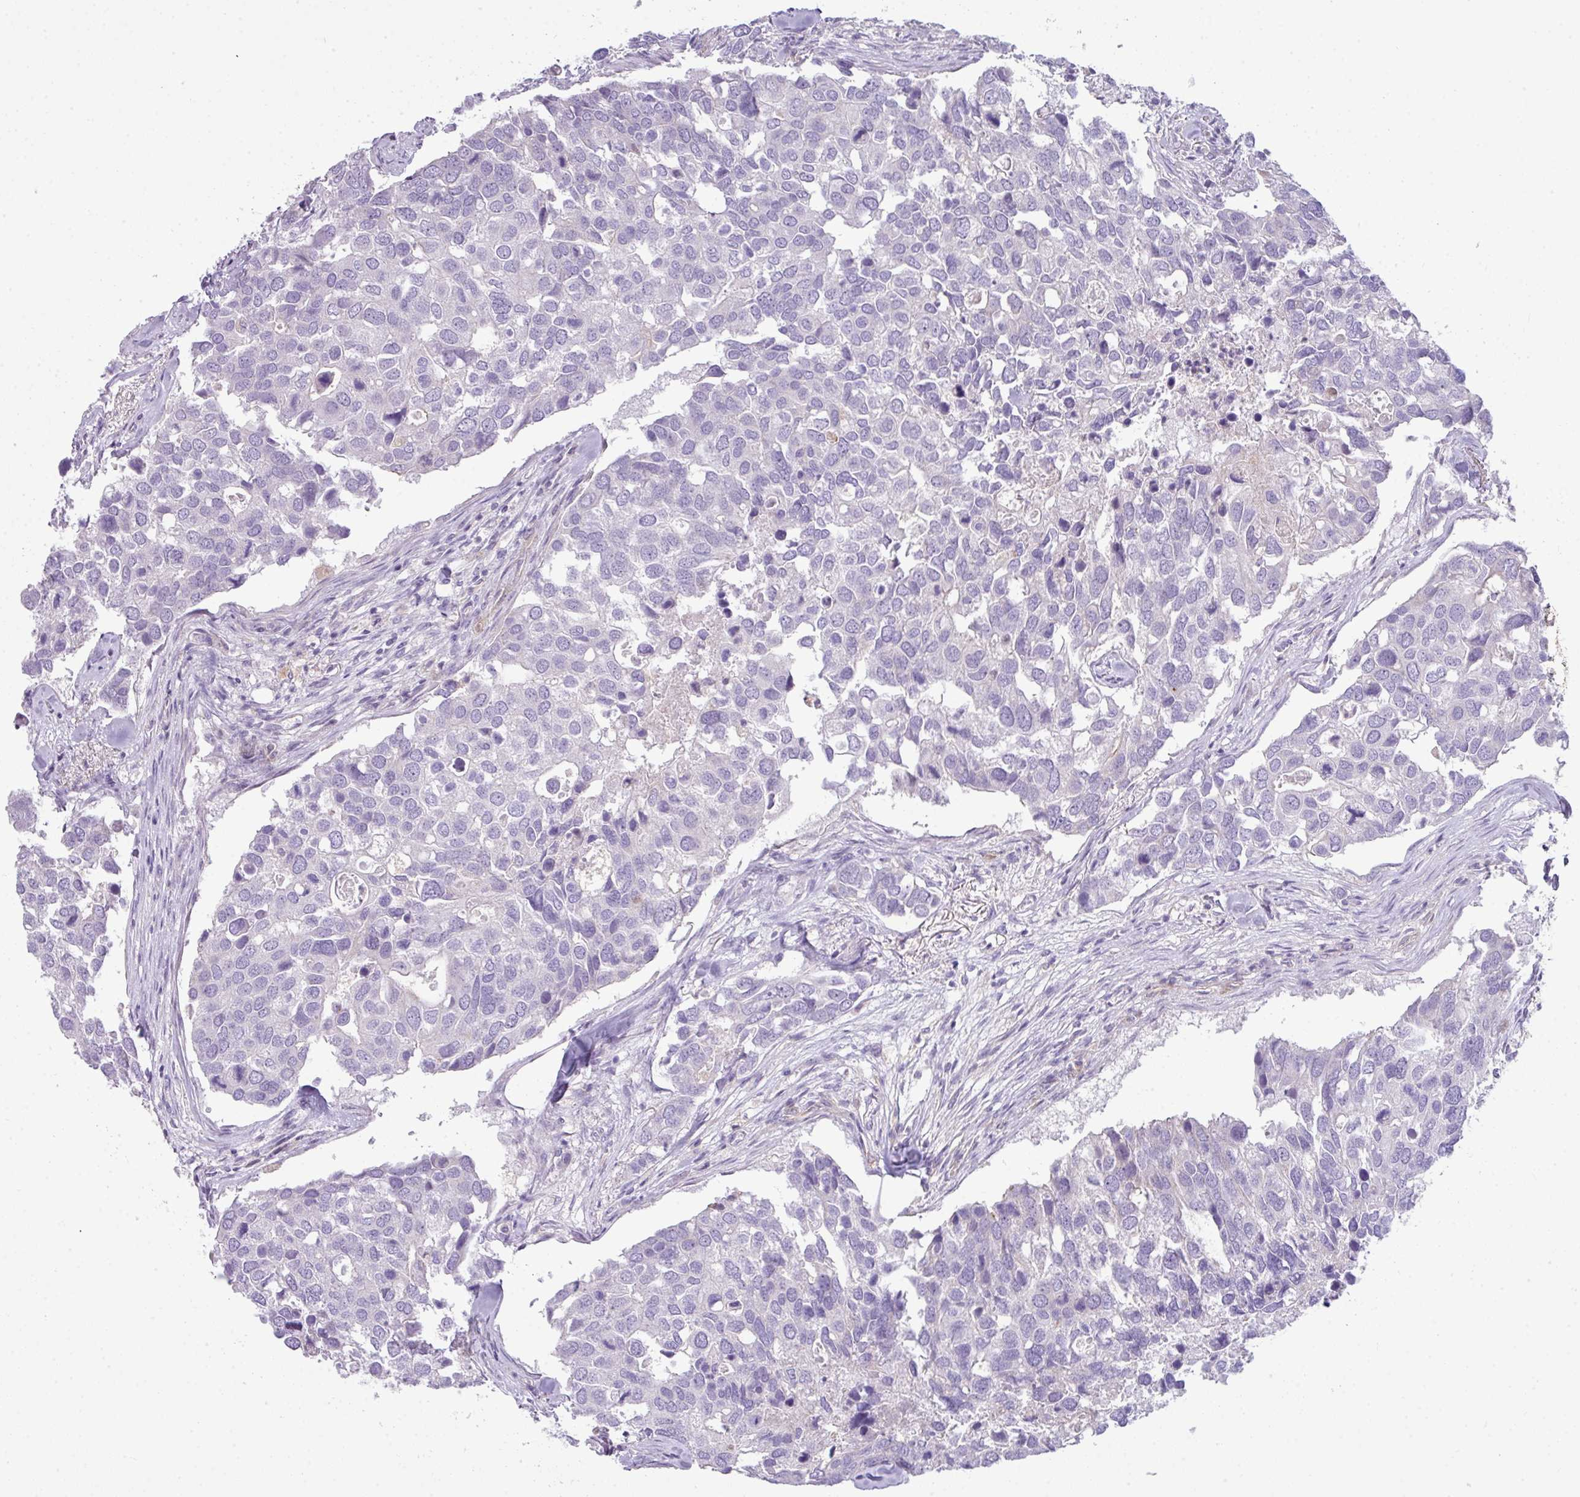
{"staining": {"intensity": "negative", "quantity": "none", "location": "none"}, "tissue": "breast cancer", "cell_type": "Tumor cells", "image_type": "cancer", "snomed": [{"axis": "morphology", "description": "Duct carcinoma"}, {"axis": "topography", "description": "Breast"}], "caption": "Immunohistochemical staining of intraductal carcinoma (breast) shows no significant expression in tumor cells.", "gene": "ABCC5", "patient": {"sex": "female", "age": 83}}